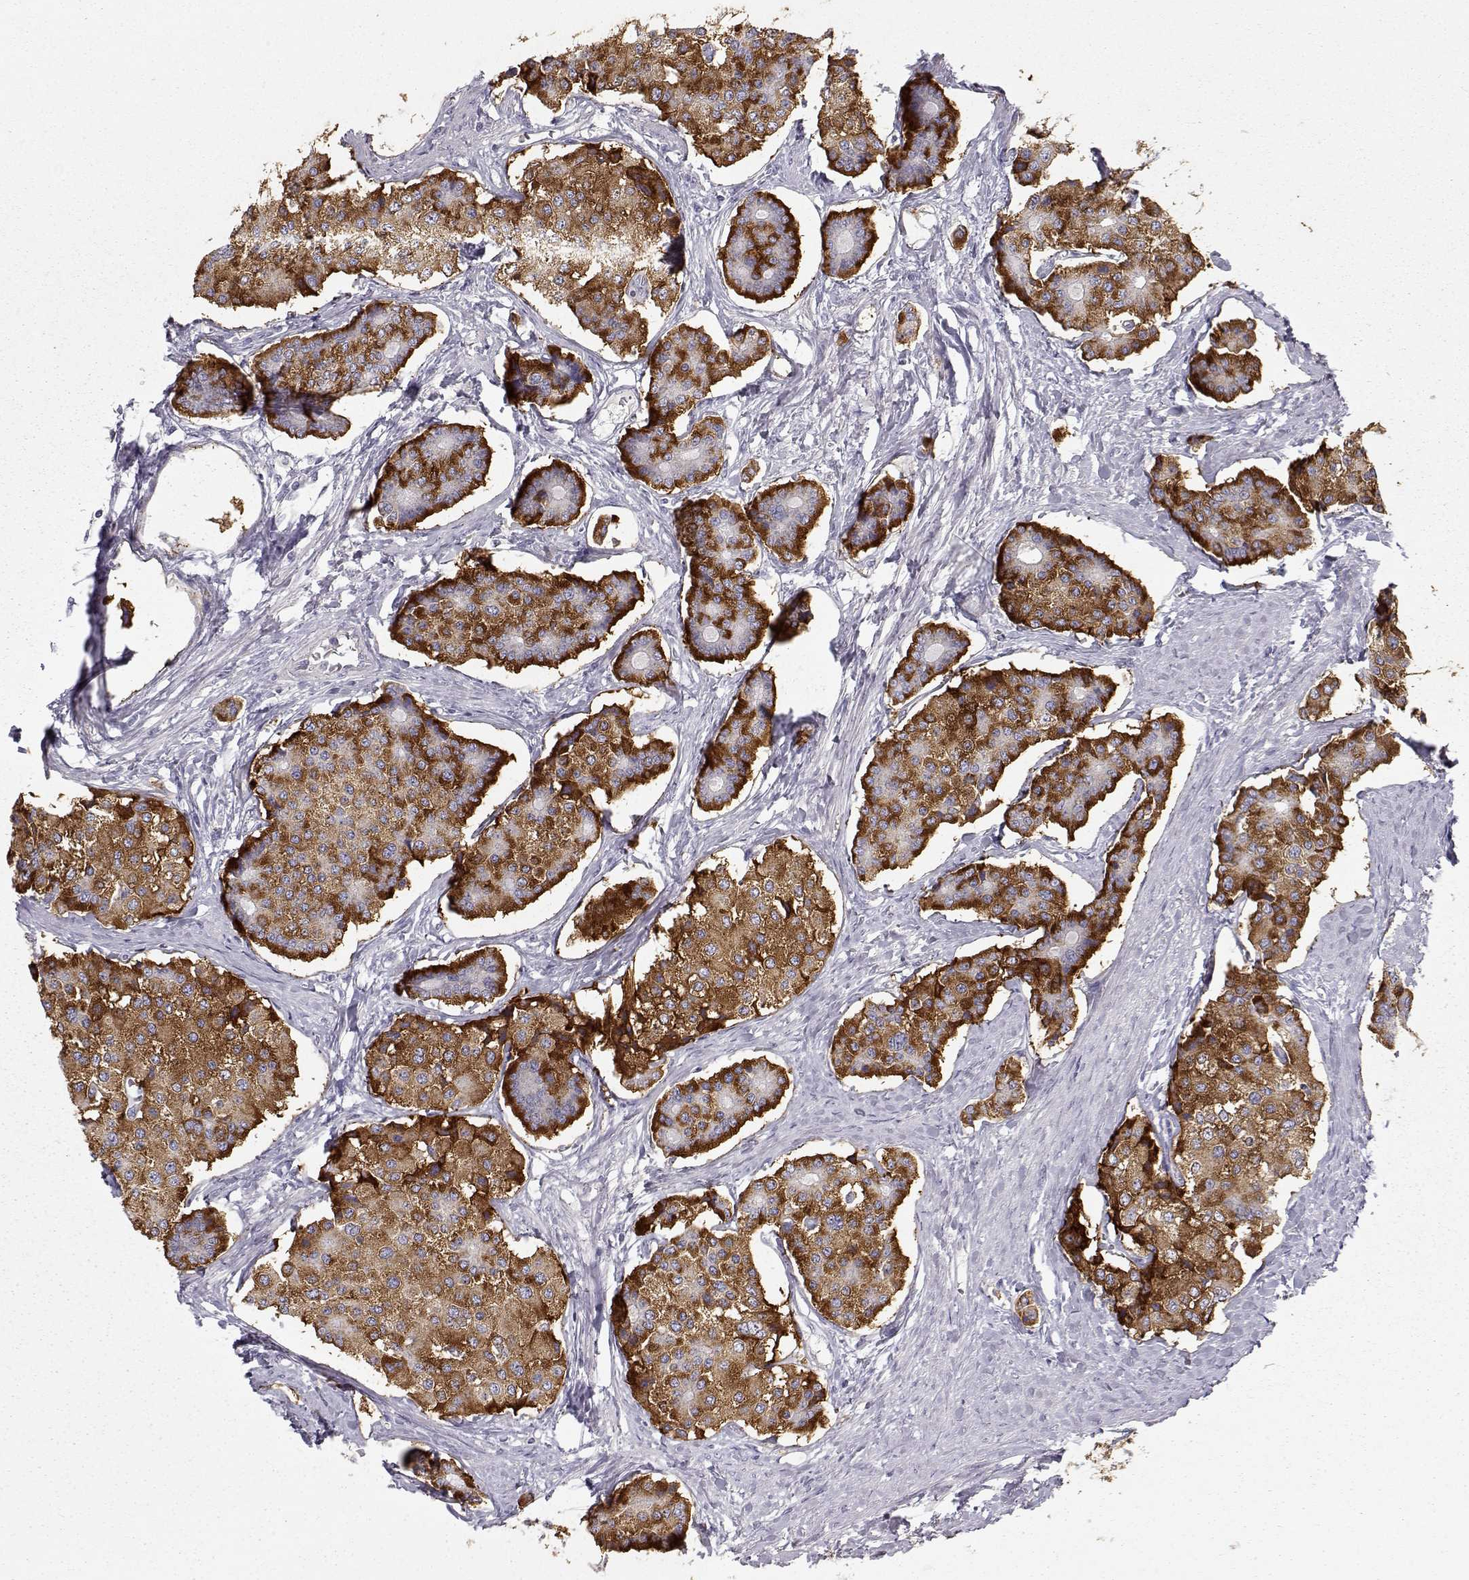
{"staining": {"intensity": "strong", "quantity": ">75%", "location": "cytoplasmic/membranous"}, "tissue": "carcinoid", "cell_type": "Tumor cells", "image_type": "cancer", "snomed": [{"axis": "morphology", "description": "Carcinoid, malignant, NOS"}, {"axis": "topography", "description": "Small intestine"}], "caption": "A high amount of strong cytoplasmic/membranous expression is present in approximately >75% of tumor cells in carcinoid tissue.", "gene": "SLC18A1", "patient": {"sex": "female", "age": 65}}